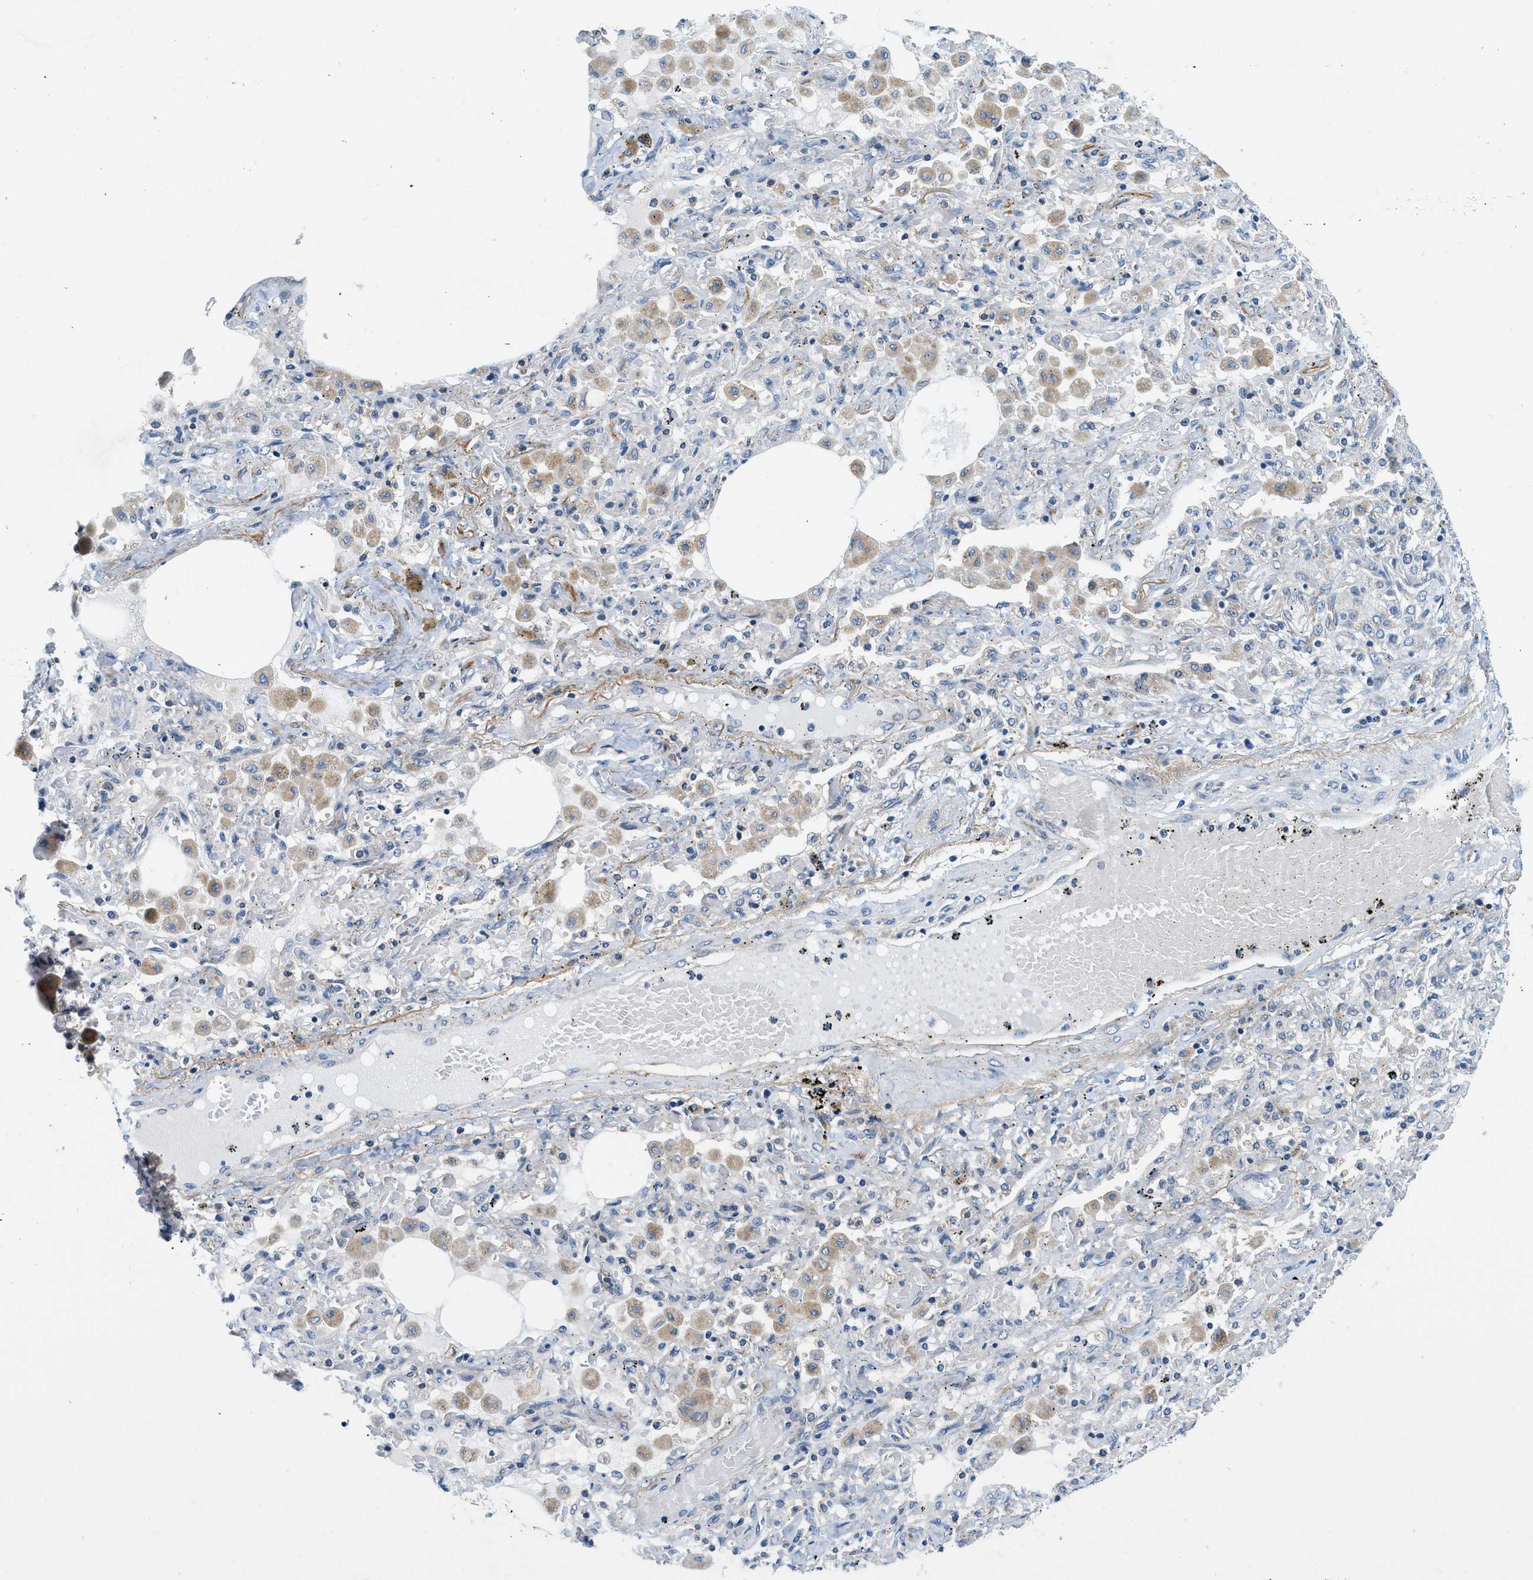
{"staining": {"intensity": "negative", "quantity": "none", "location": "none"}, "tissue": "lung cancer", "cell_type": "Tumor cells", "image_type": "cancer", "snomed": [{"axis": "morphology", "description": "Squamous cell carcinoma, NOS"}, {"axis": "topography", "description": "Lung"}], "caption": "Immunohistochemical staining of human squamous cell carcinoma (lung) demonstrates no significant staining in tumor cells. (Stains: DAB (3,3'-diaminobenzidine) immunohistochemistry with hematoxylin counter stain, Microscopy: brightfield microscopy at high magnification).", "gene": "ZNF599", "patient": {"sex": "female", "age": 47}}